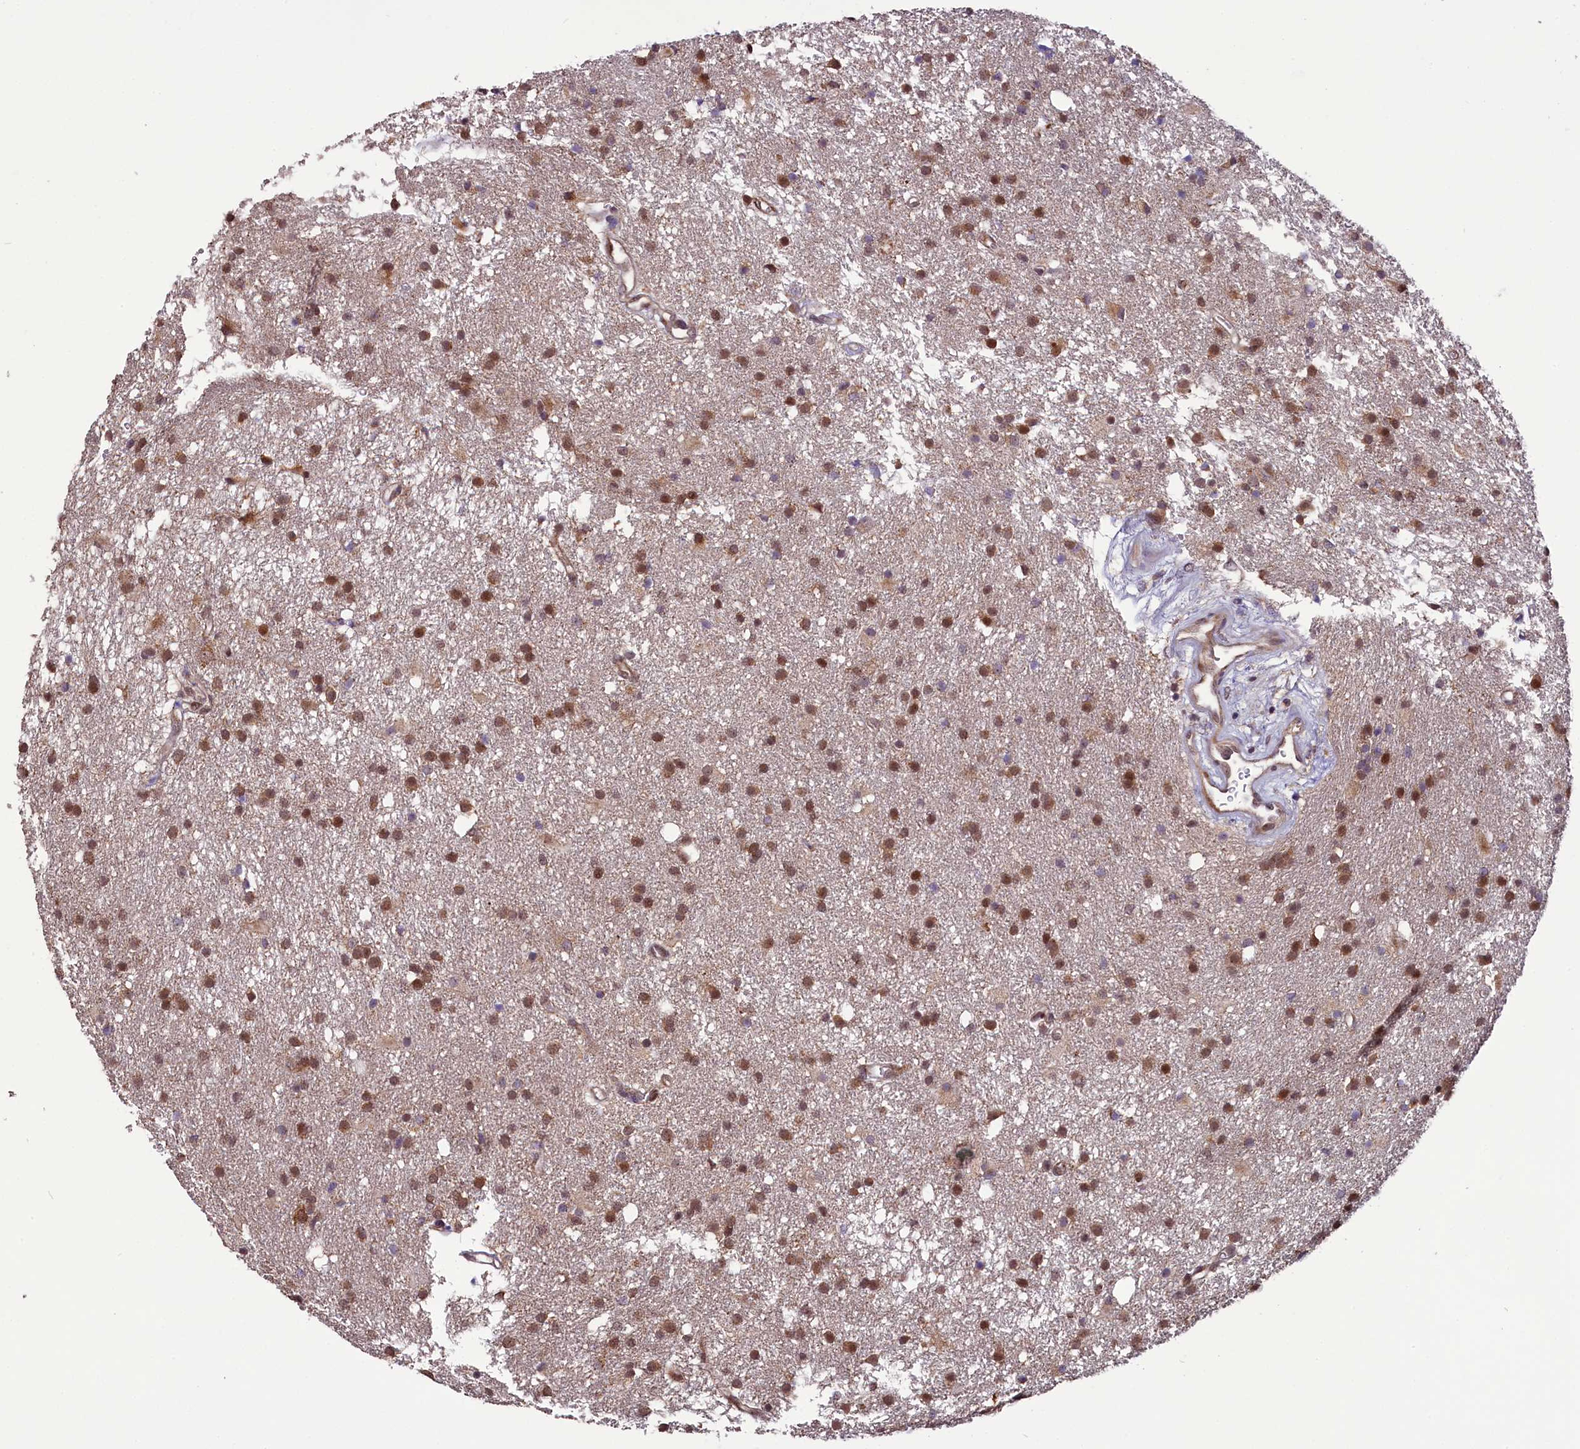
{"staining": {"intensity": "moderate", "quantity": ">75%", "location": "nuclear"}, "tissue": "glioma", "cell_type": "Tumor cells", "image_type": "cancer", "snomed": [{"axis": "morphology", "description": "Glioma, malignant, High grade"}, {"axis": "topography", "description": "Brain"}], "caption": "A brown stain highlights moderate nuclear expression of a protein in glioma tumor cells. (brown staining indicates protein expression, while blue staining denotes nuclei).", "gene": "RPUSD2", "patient": {"sex": "male", "age": 77}}